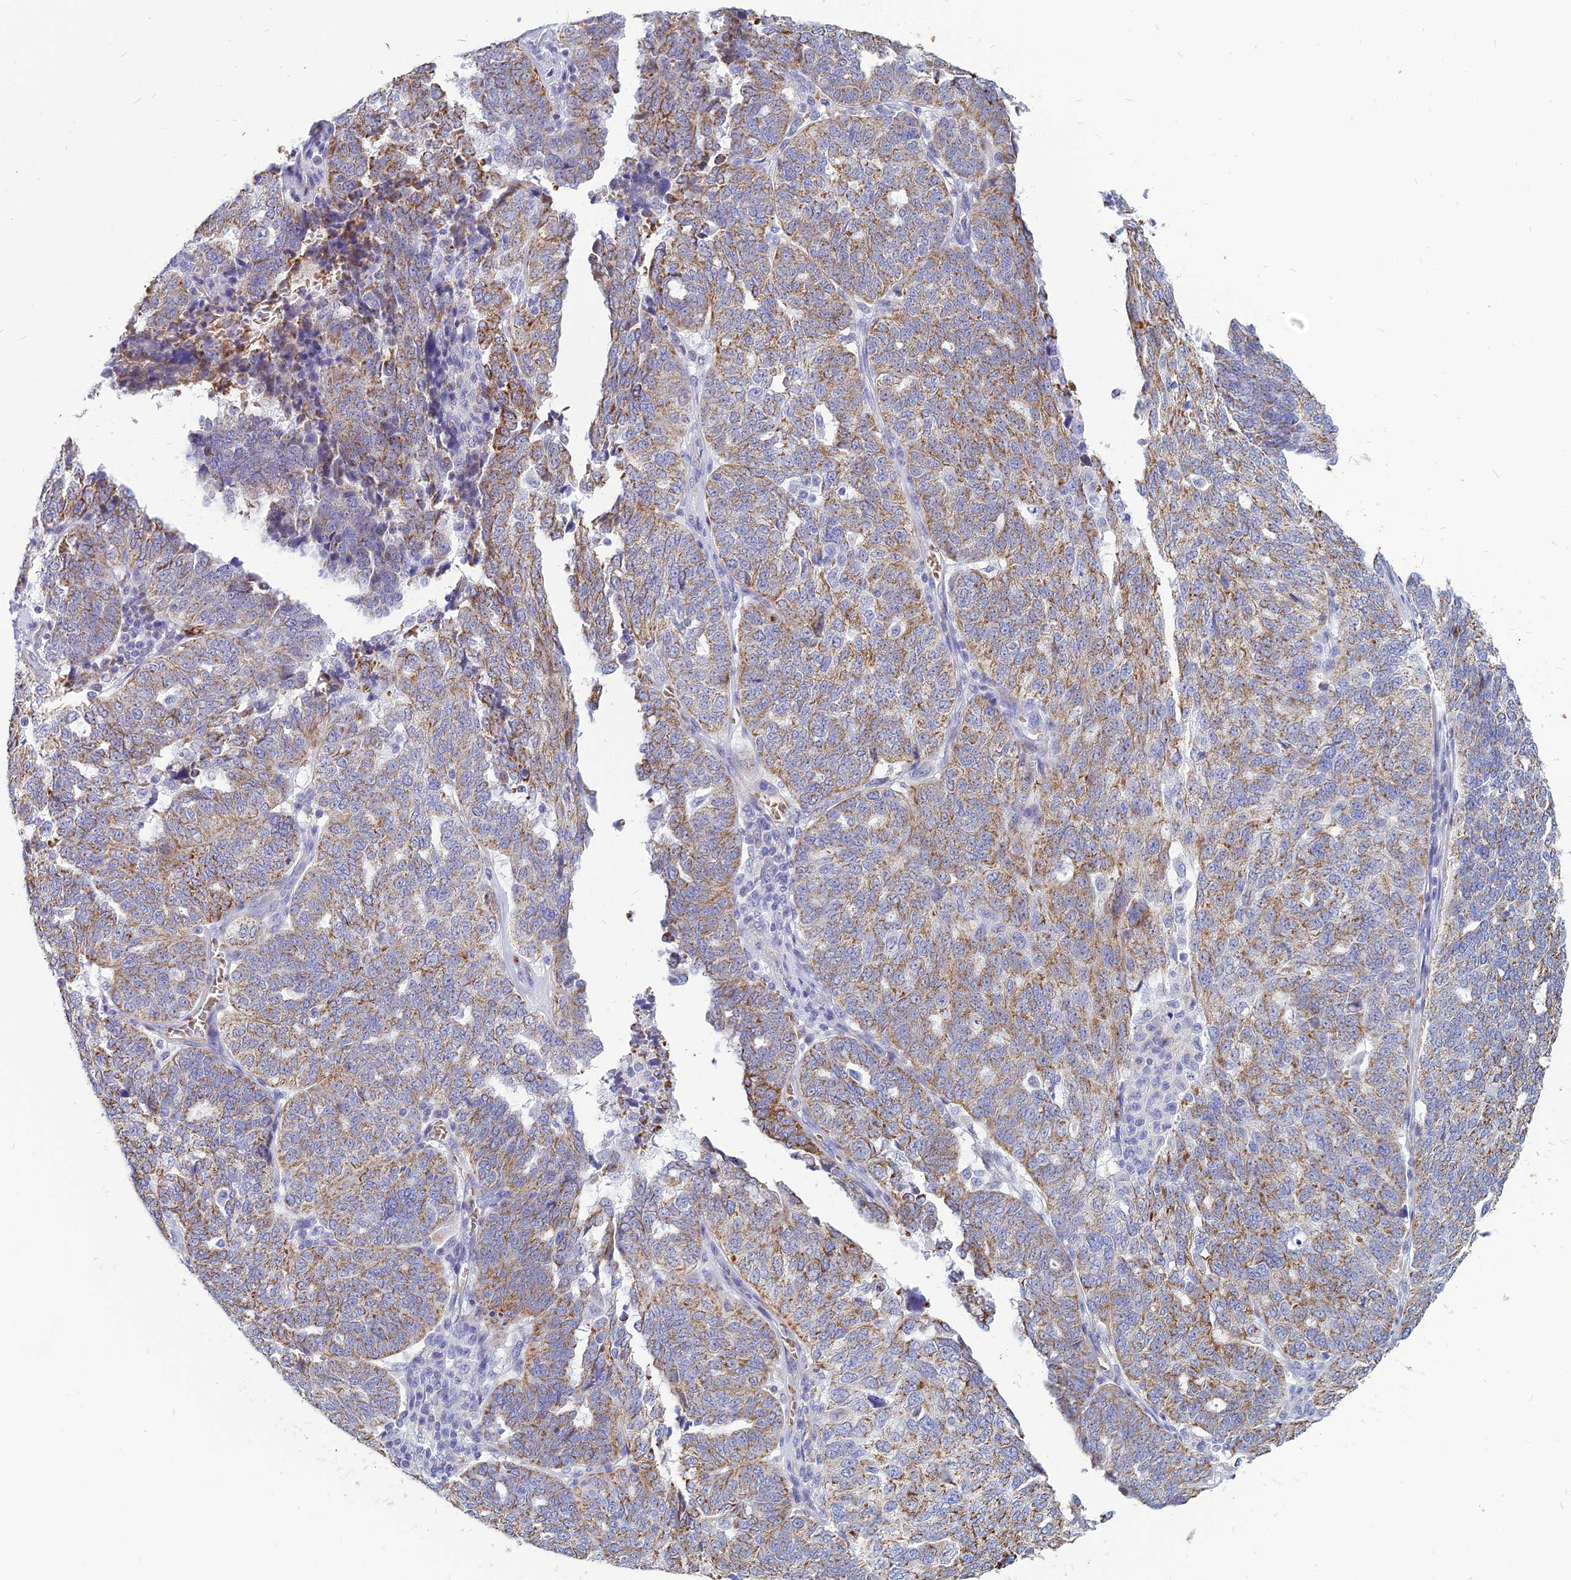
{"staining": {"intensity": "moderate", "quantity": "25%-75%", "location": "cytoplasmic/membranous"}, "tissue": "ovarian cancer", "cell_type": "Tumor cells", "image_type": "cancer", "snomed": [{"axis": "morphology", "description": "Cystadenocarcinoma, serous, NOS"}, {"axis": "topography", "description": "Ovary"}], "caption": "This is a photomicrograph of immunohistochemistry staining of ovarian cancer, which shows moderate positivity in the cytoplasmic/membranous of tumor cells.", "gene": "HHAT", "patient": {"sex": "female", "age": 59}}